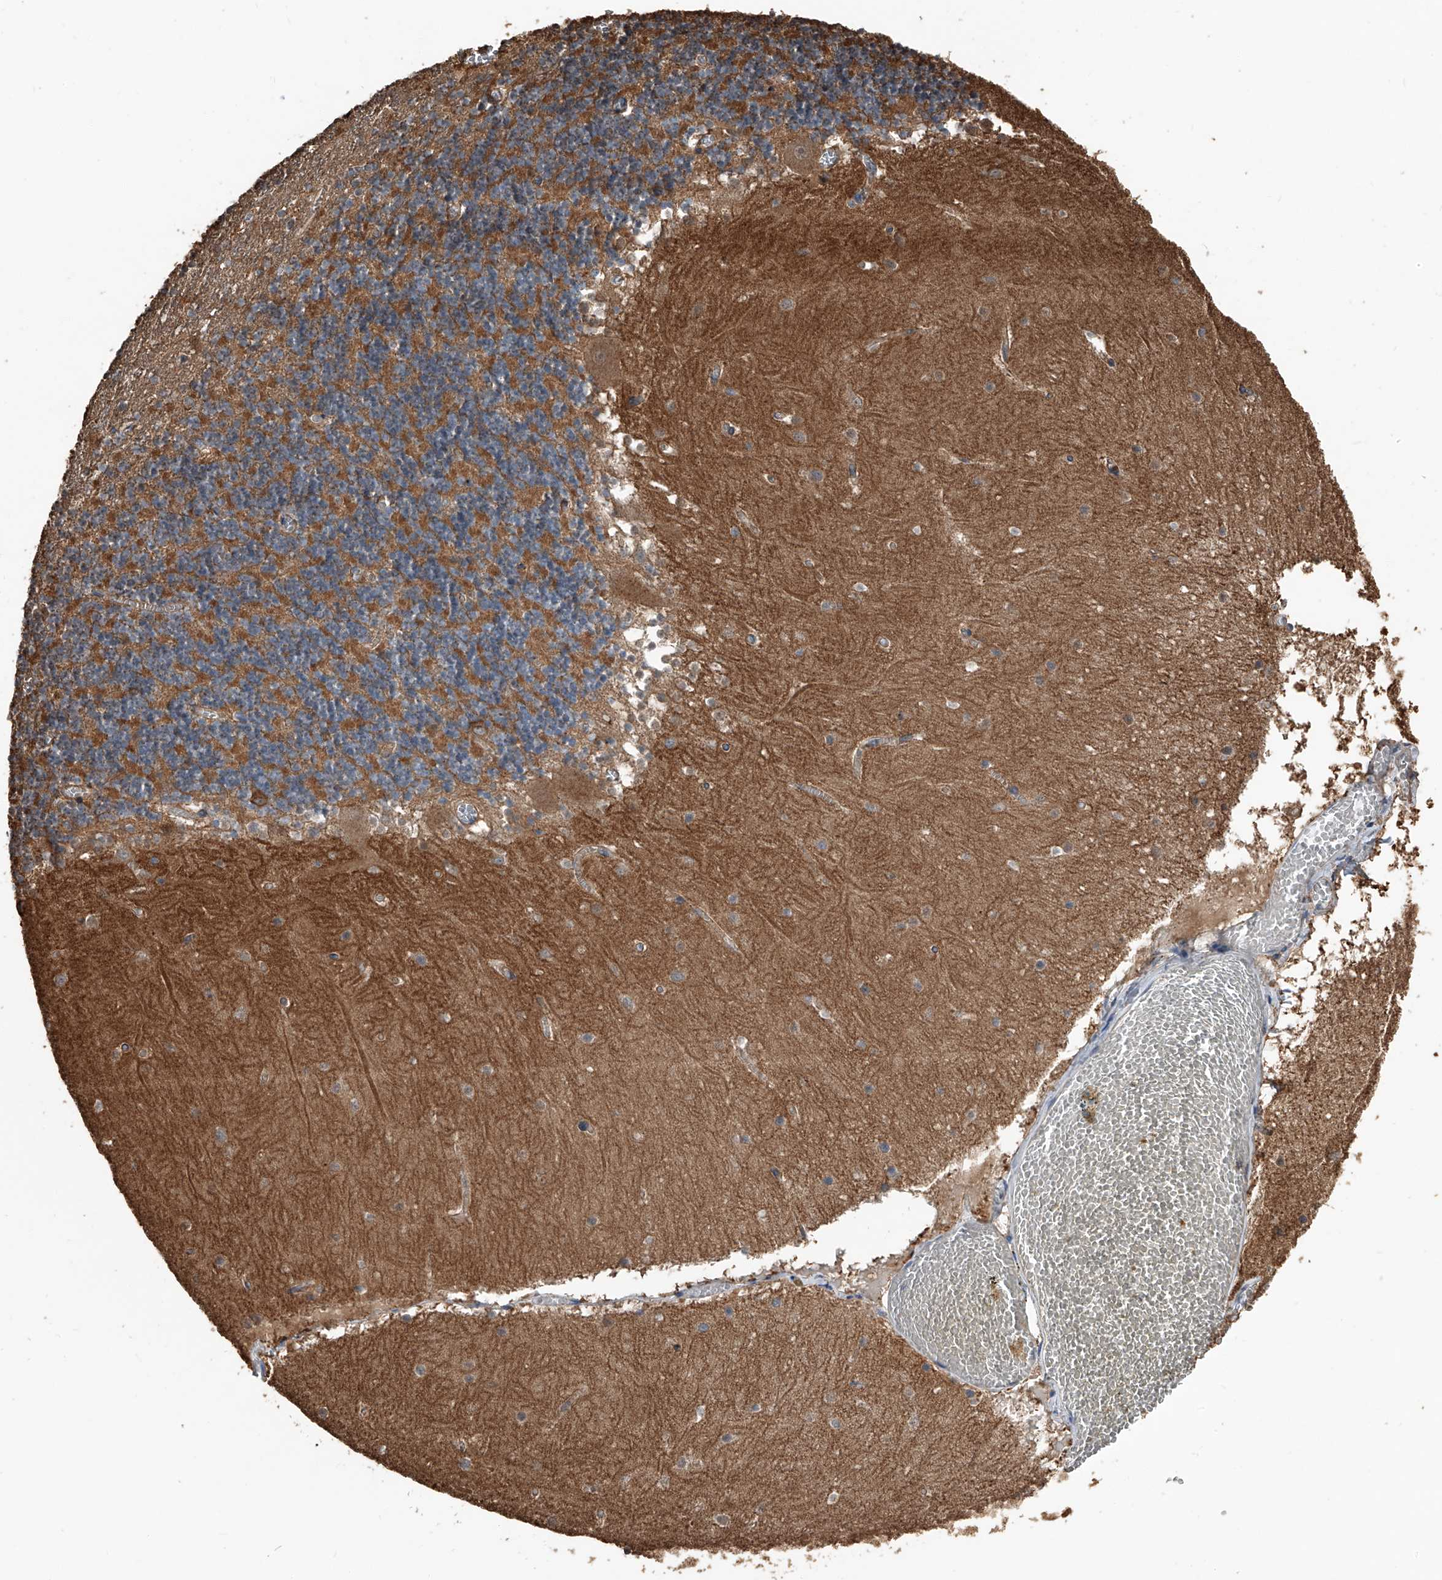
{"staining": {"intensity": "moderate", "quantity": ">75%", "location": "cytoplasmic/membranous"}, "tissue": "cerebellum", "cell_type": "Cells in granular layer", "image_type": "normal", "snomed": [{"axis": "morphology", "description": "Normal tissue, NOS"}, {"axis": "topography", "description": "Cerebellum"}], "caption": "Protein analysis of normal cerebellum displays moderate cytoplasmic/membranous staining in about >75% of cells in granular layer.", "gene": "KCNJ2", "patient": {"sex": "female", "age": 28}}